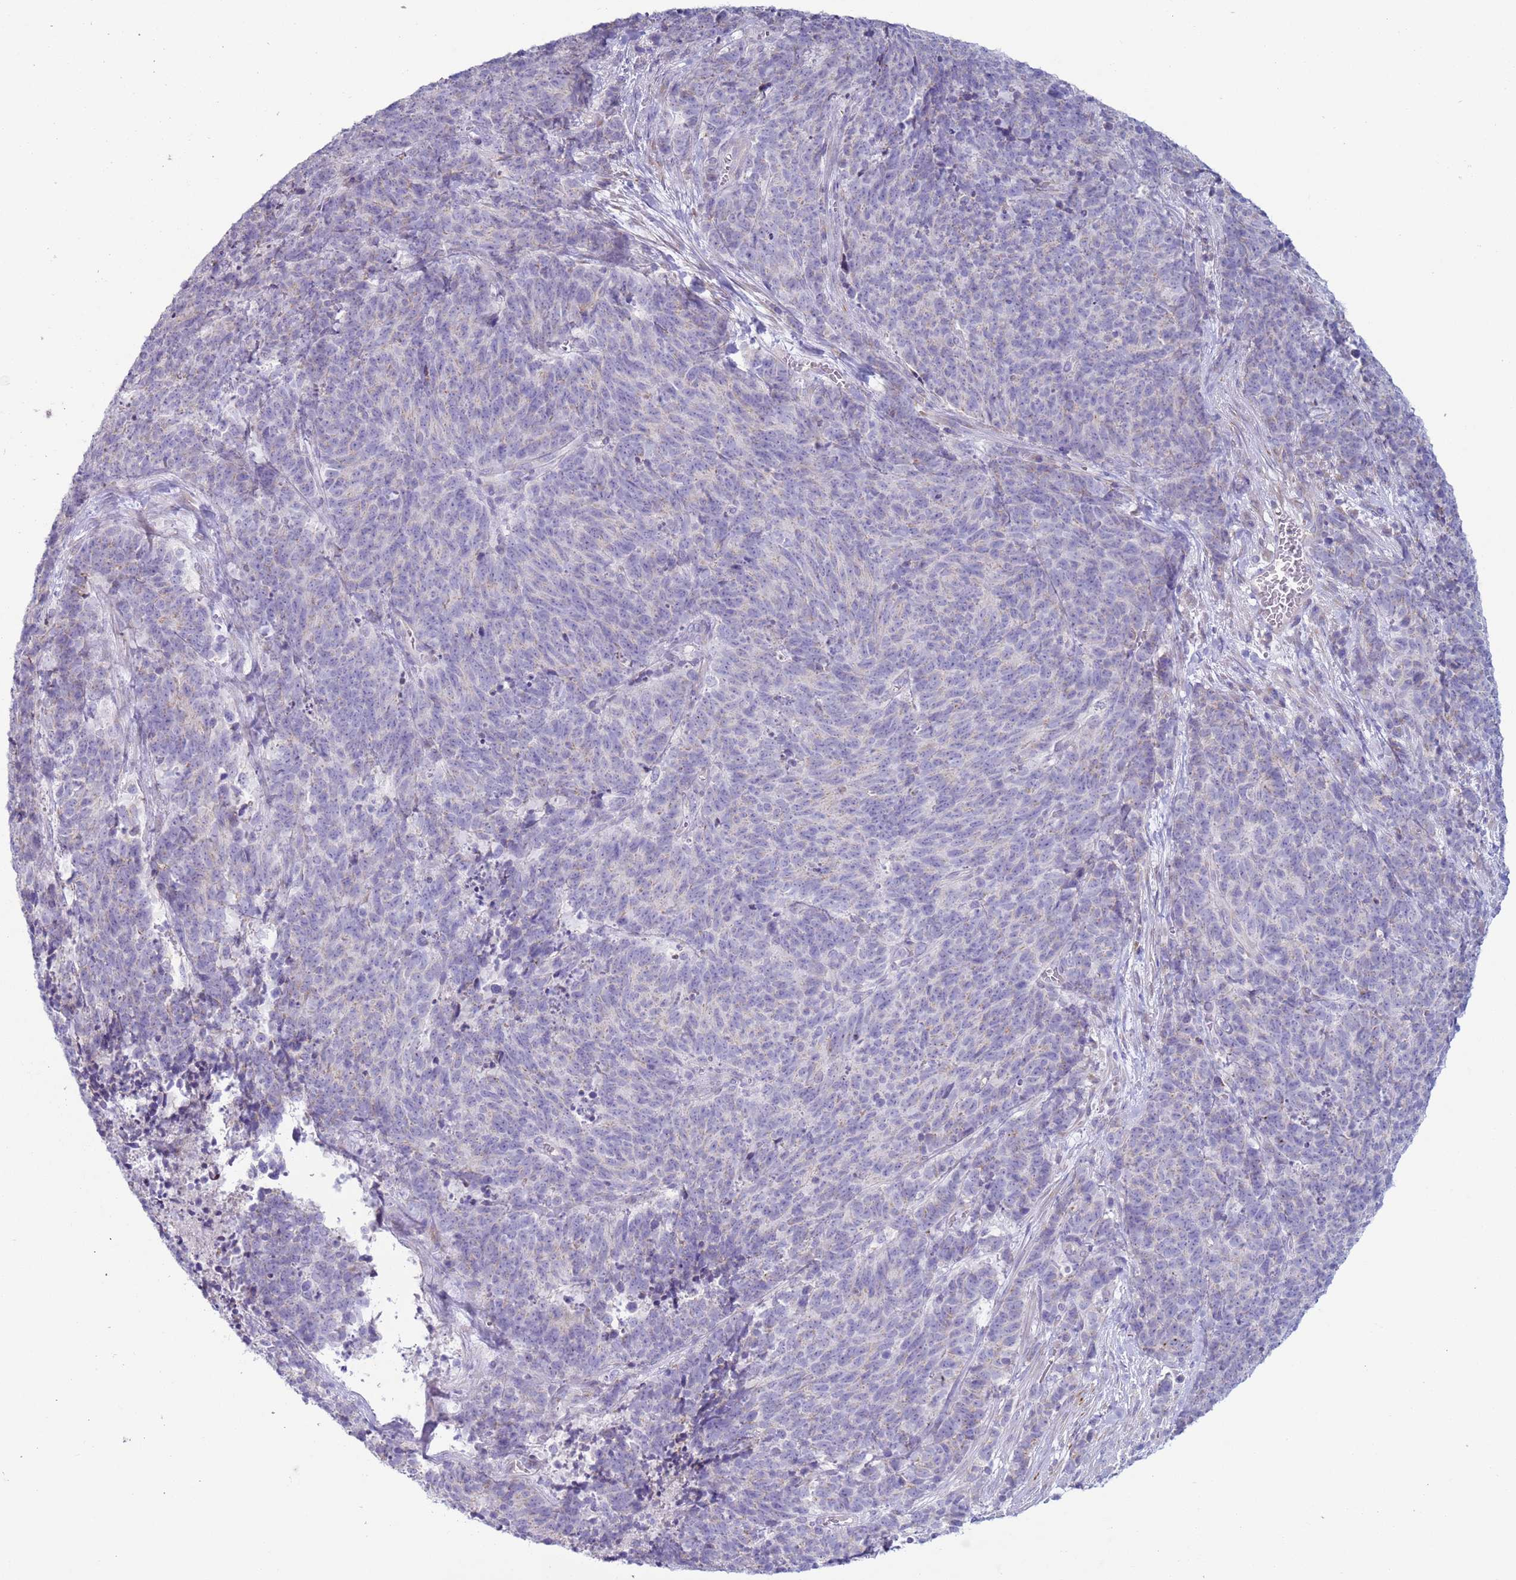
{"staining": {"intensity": "negative", "quantity": "none", "location": "none"}, "tissue": "cervical cancer", "cell_type": "Tumor cells", "image_type": "cancer", "snomed": [{"axis": "morphology", "description": "Squamous cell carcinoma, NOS"}, {"axis": "topography", "description": "Cervix"}], "caption": "Human cervical cancer (squamous cell carcinoma) stained for a protein using immunohistochemistry (IHC) reveals no positivity in tumor cells.", "gene": "NPAP1", "patient": {"sex": "female", "age": 29}}